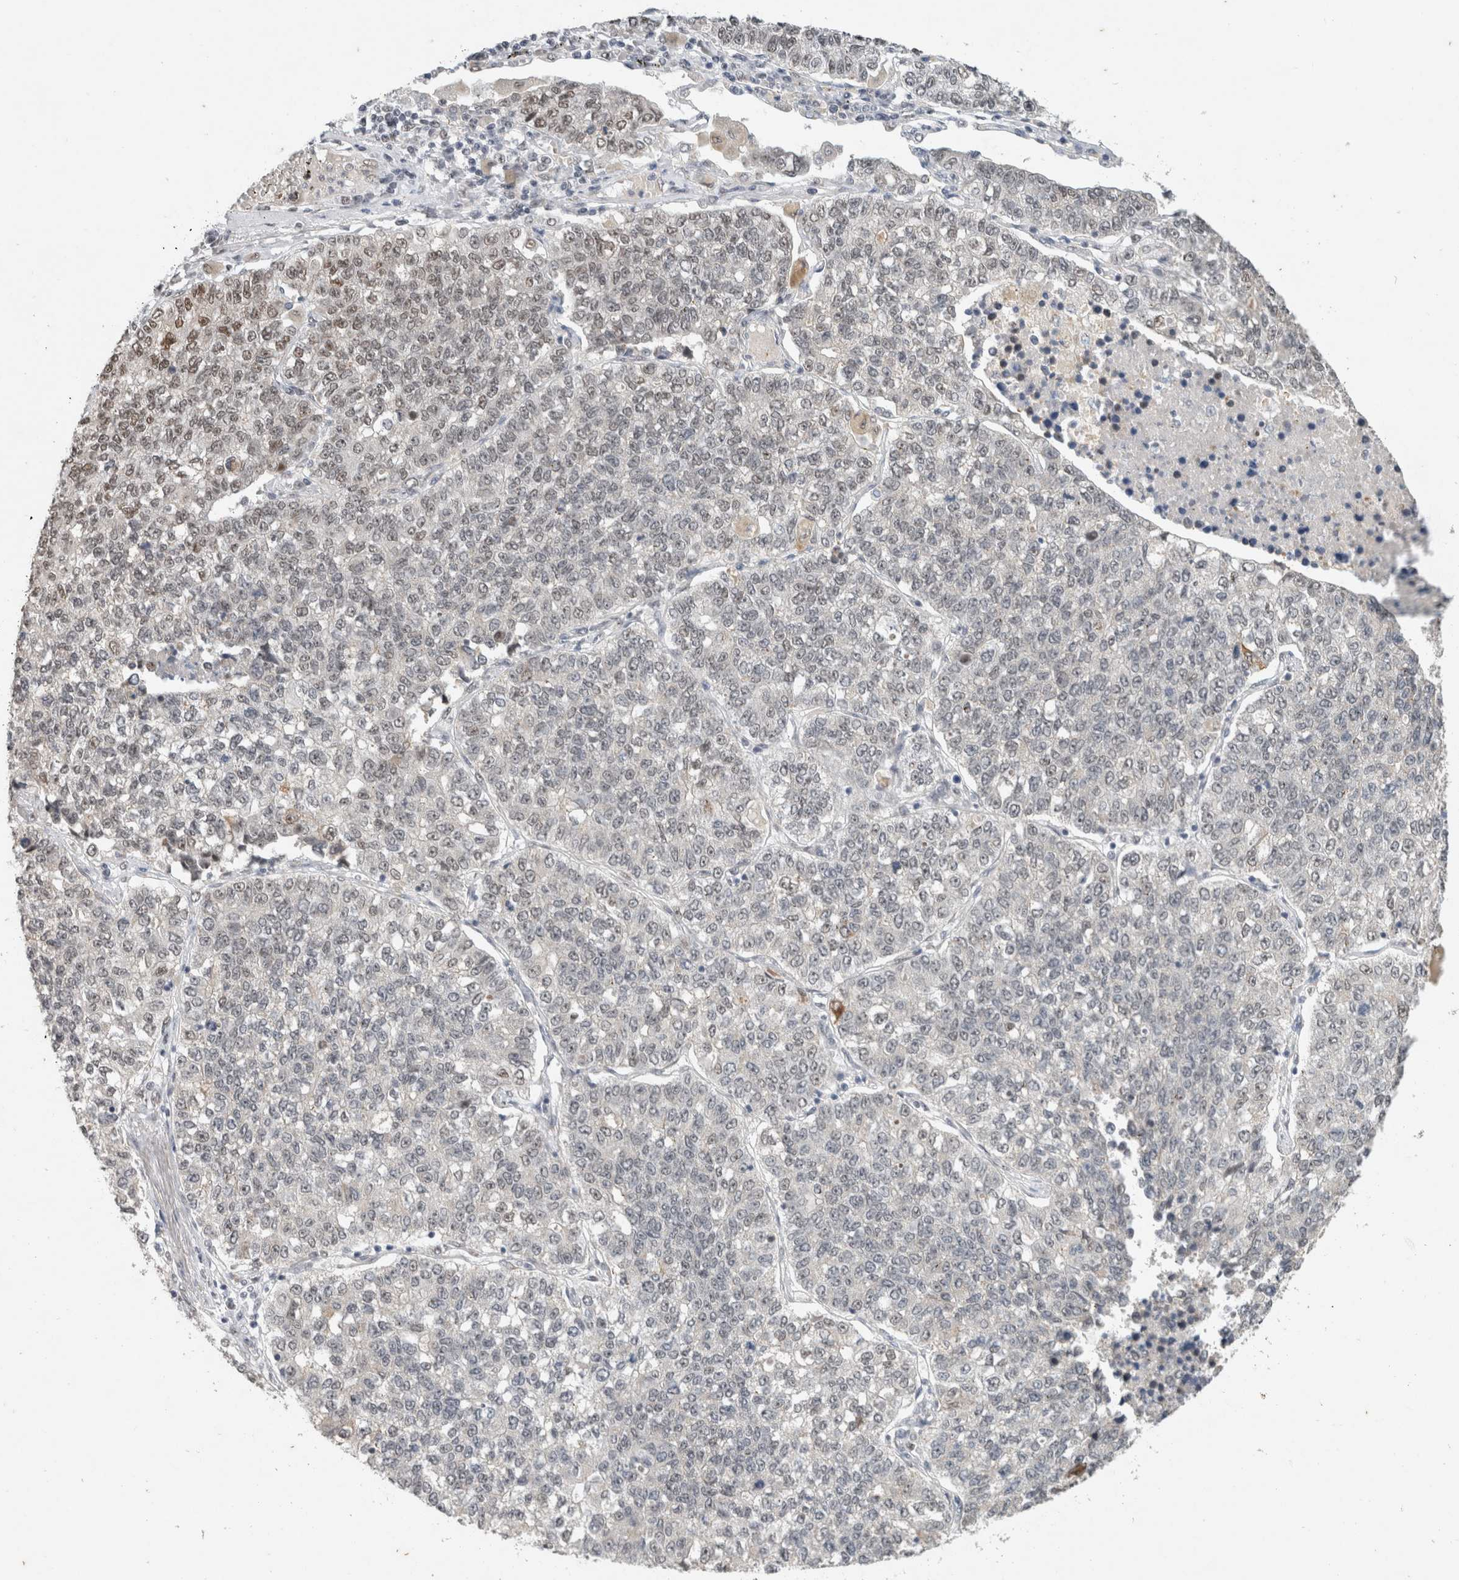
{"staining": {"intensity": "negative", "quantity": "none", "location": "none"}, "tissue": "lung cancer", "cell_type": "Tumor cells", "image_type": "cancer", "snomed": [{"axis": "morphology", "description": "Adenocarcinoma, NOS"}, {"axis": "topography", "description": "Lung"}], "caption": "This is a micrograph of IHC staining of lung cancer, which shows no expression in tumor cells. (Brightfield microscopy of DAB immunohistochemistry (IHC) at high magnification).", "gene": "DDX42", "patient": {"sex": "male", "age": 49}}